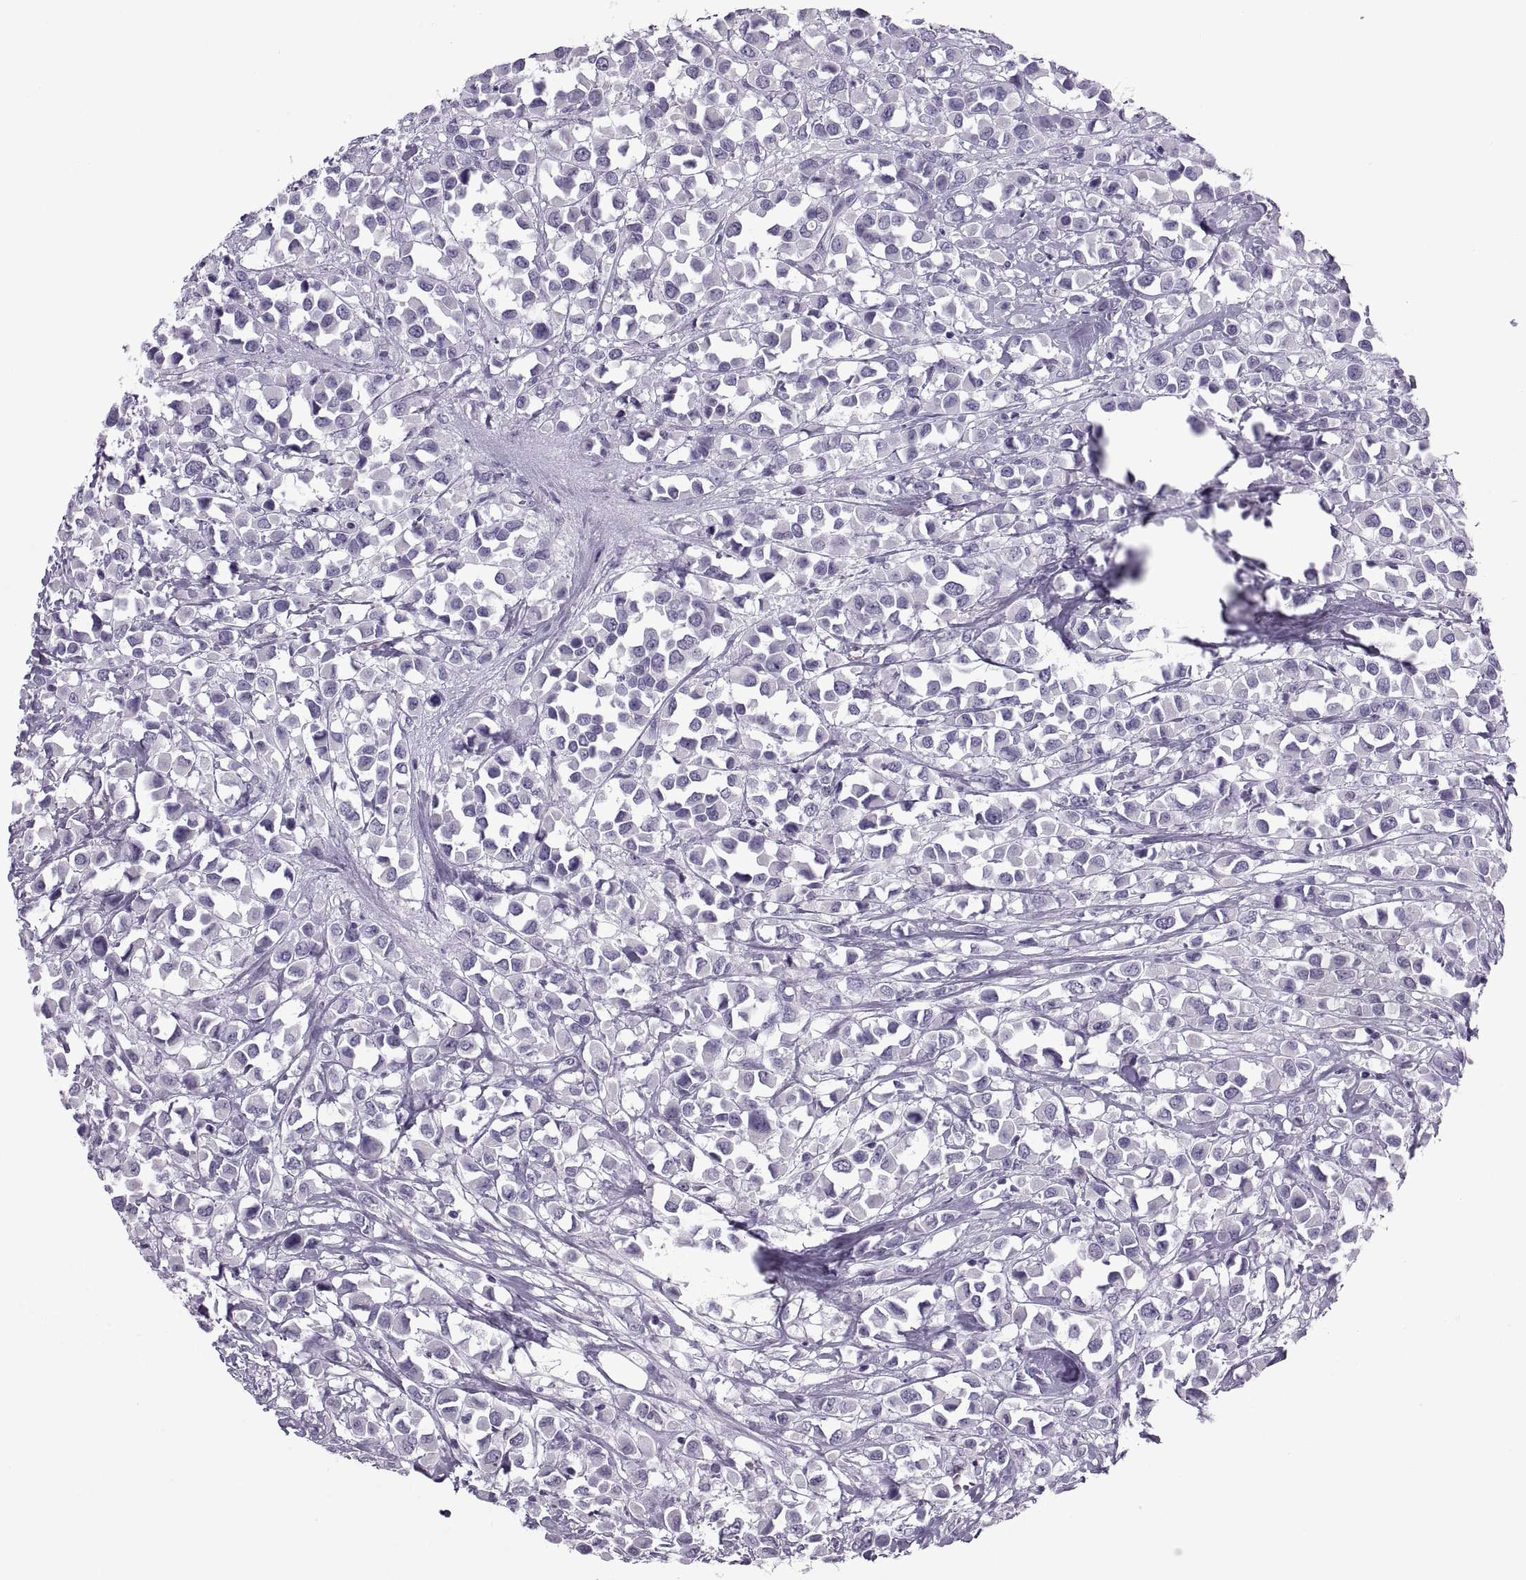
{"staining": {"intensity": "negative", "quantity": "none", "location": "none"}, "tissue": "breast cancer", "cell_type": "Tumor cells", "image_type": "cancer", "snomed": [{"axis": "morphology", "description": "Duct carcinoma"}, {"axis": "topography", "description": "Breast"}], "caption": "Human breast cancer stained for a protein using IHC displays no staining in tumor cells.", "gene": "FAM24A", "patient": {"sex": "female", "age": 61}}